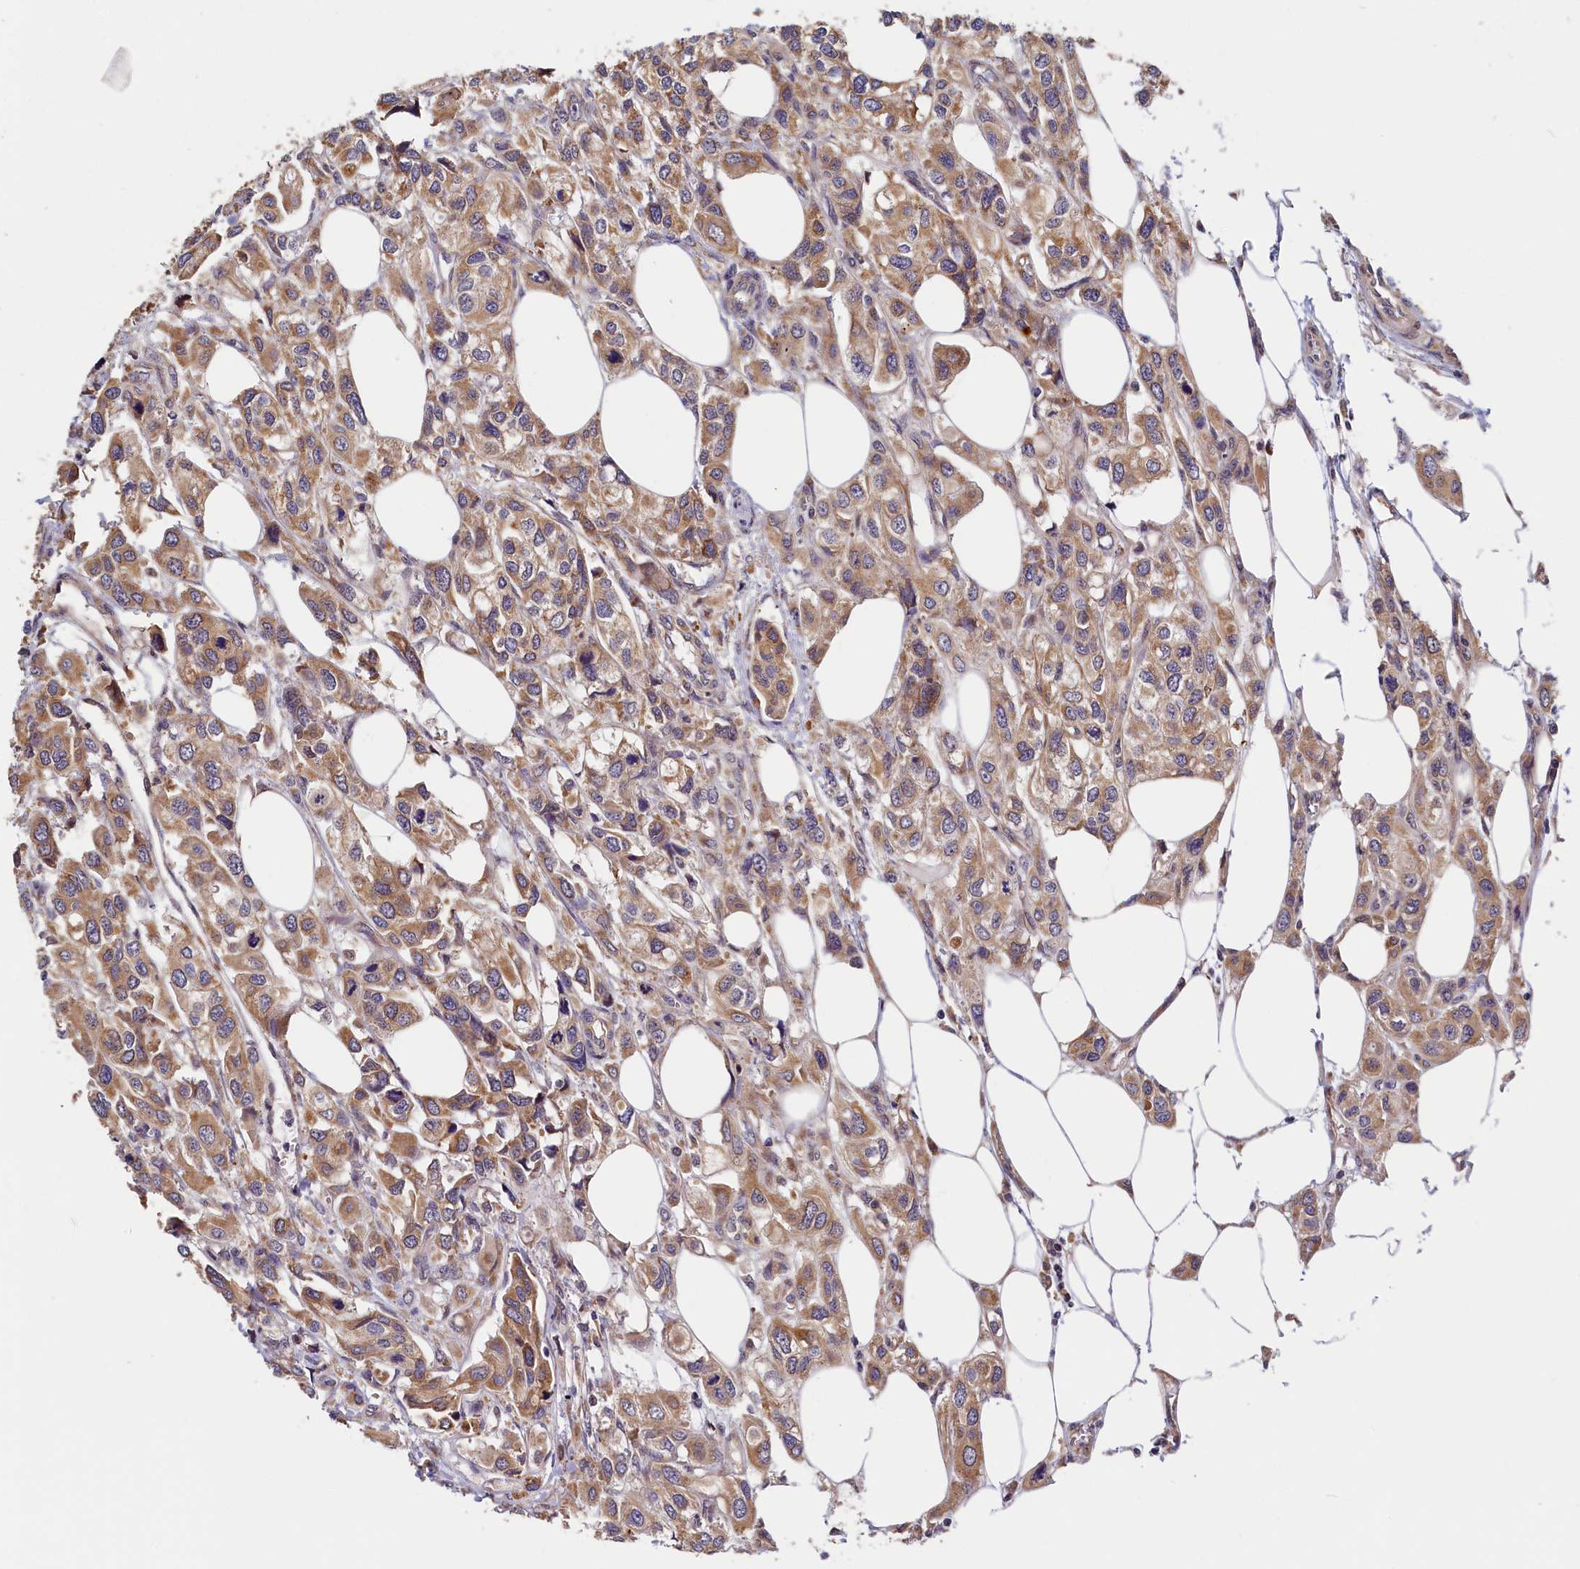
{"staining": {"intensity": "moderate", "quantity": ">75%", "location": "cytoplasmic/membranous"}, "tissue": "urothelial cancer", "cell_type": "Tumor cells", "image_type": "cancer", "snomed": [{"axis": "morphology", "description": "Urothelial carcinoma, High grade"}, {"axis": "topography", "description": "Urinary bladder"}], "caption": "There is medium levels of moderate cytoplasmic/membranous positivity in tumor cells of urothelial cancer, as demonstrated by immunohistochemical staining (brown color).", "gene": "CEP44", "patient": {"sex": "male", "age": 67}}